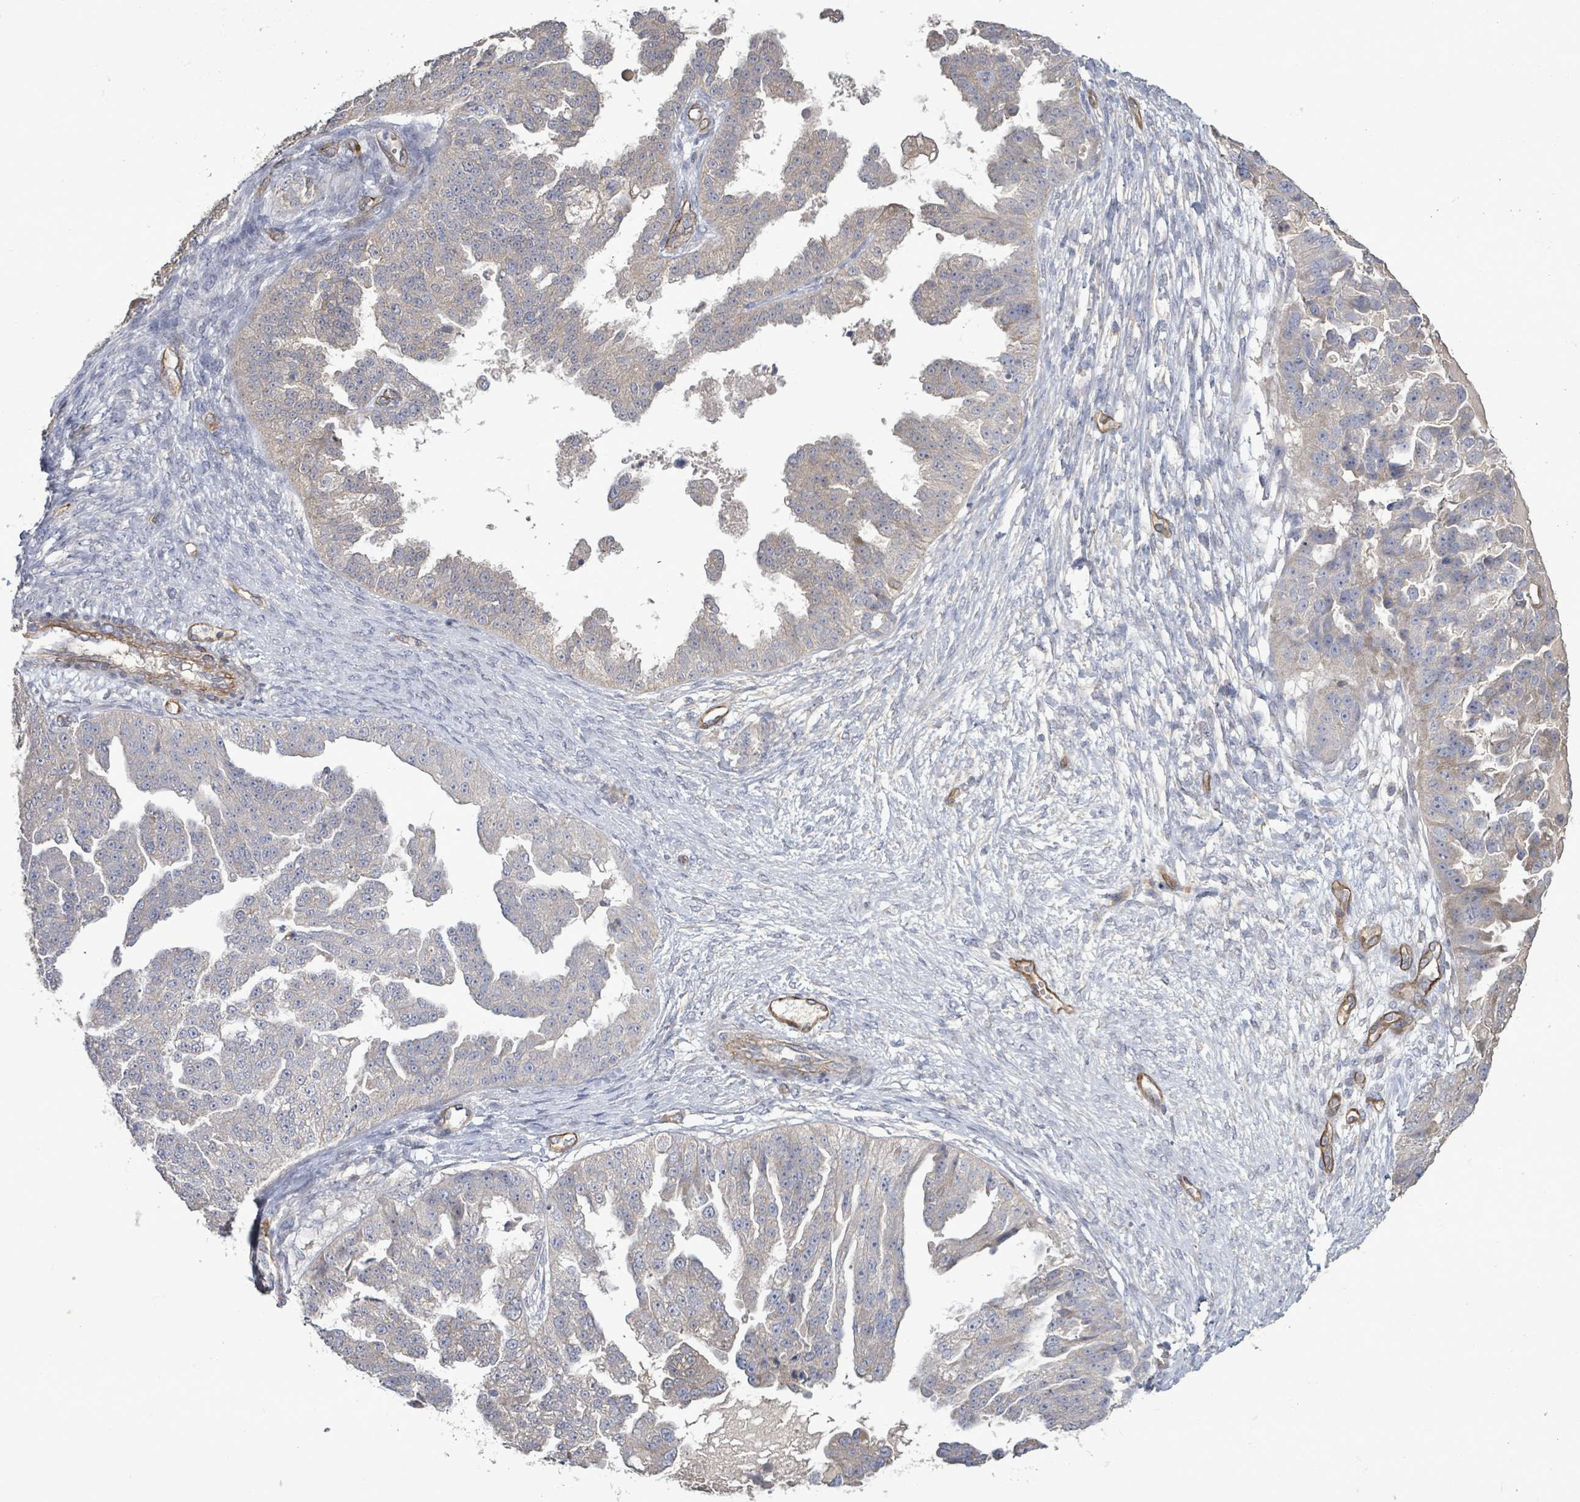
{"staining": {"intensity": "negative", "quantity": "none", "location": "none"}, "tissue": "ovarian cancer", "cell_type": "Tumor cells", "image_type": "cancer", "snomed": [{"axis": "morphology", "description": "Cystadenocarcinoma, serous, NOS"}, {"axis": "topography", "description": "Ovary"}], "caption": "There is no significant positivity in tumor cells of serous cystadenocarcinoma (ovarian).", "gene": "KANK3", "patient": {"sex": "female", "age": 58}}